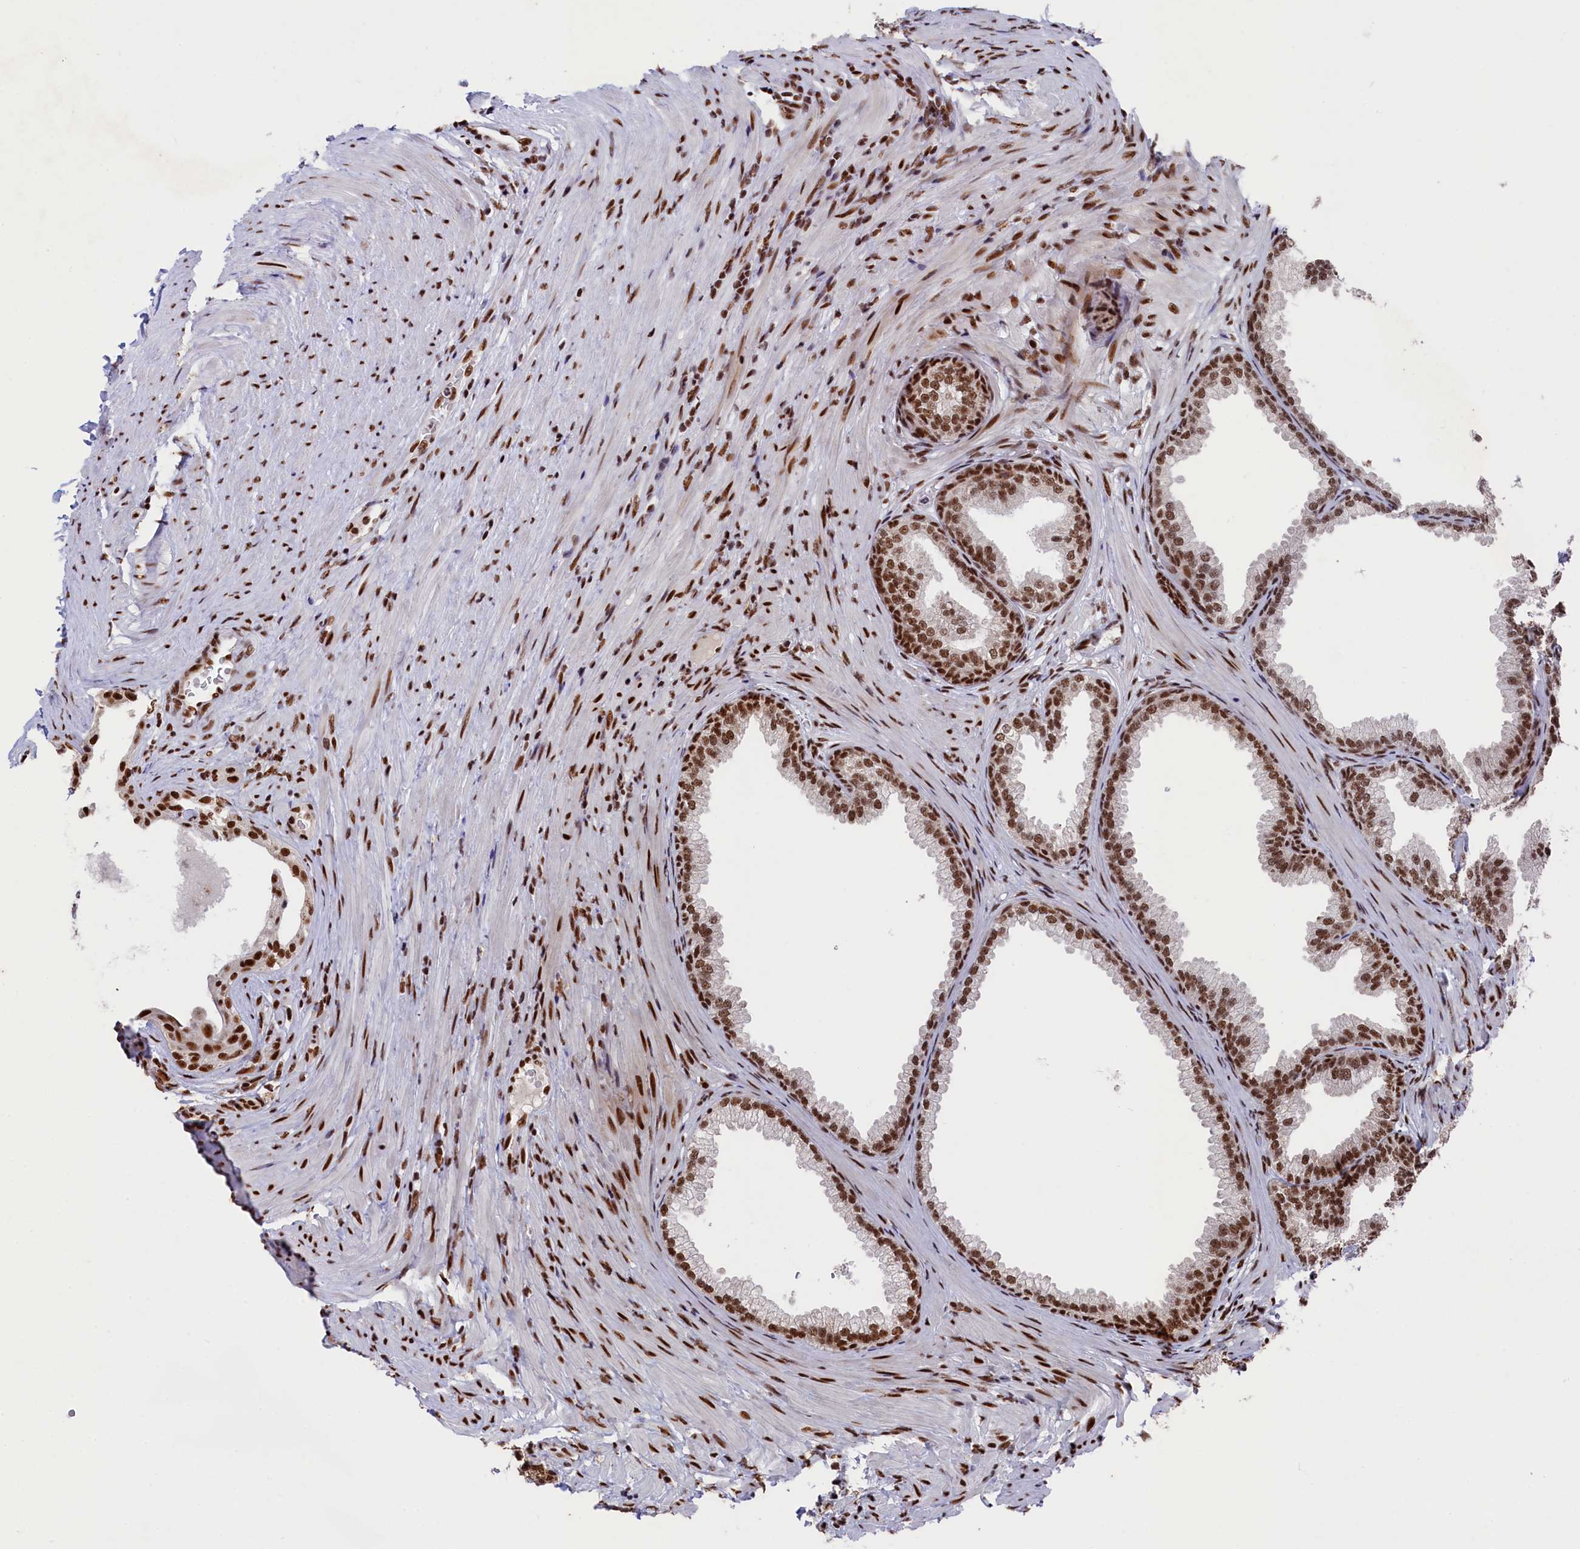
{"staining": {"intensity": "strong", "quantity": ">75%", "location": "nuclear"}, "tissue": "prostate", "cell_type": "Glandular cells", "image_type": "normal", "snomed": [{"axis": "morphology", "description": "Normal tissue, NOS"}, {"axis": "topography", "description": "Prostate"}], "caption": "Glandular cells reveal strong nuclear expression in about >75% of cells in unremarkable prostate. Immunohistochemistry (ihc) stains the protein in brown and the nuclei are stained blue.", "gene": "PRPF31", "patient": {"sex": "male", "age": 76}}